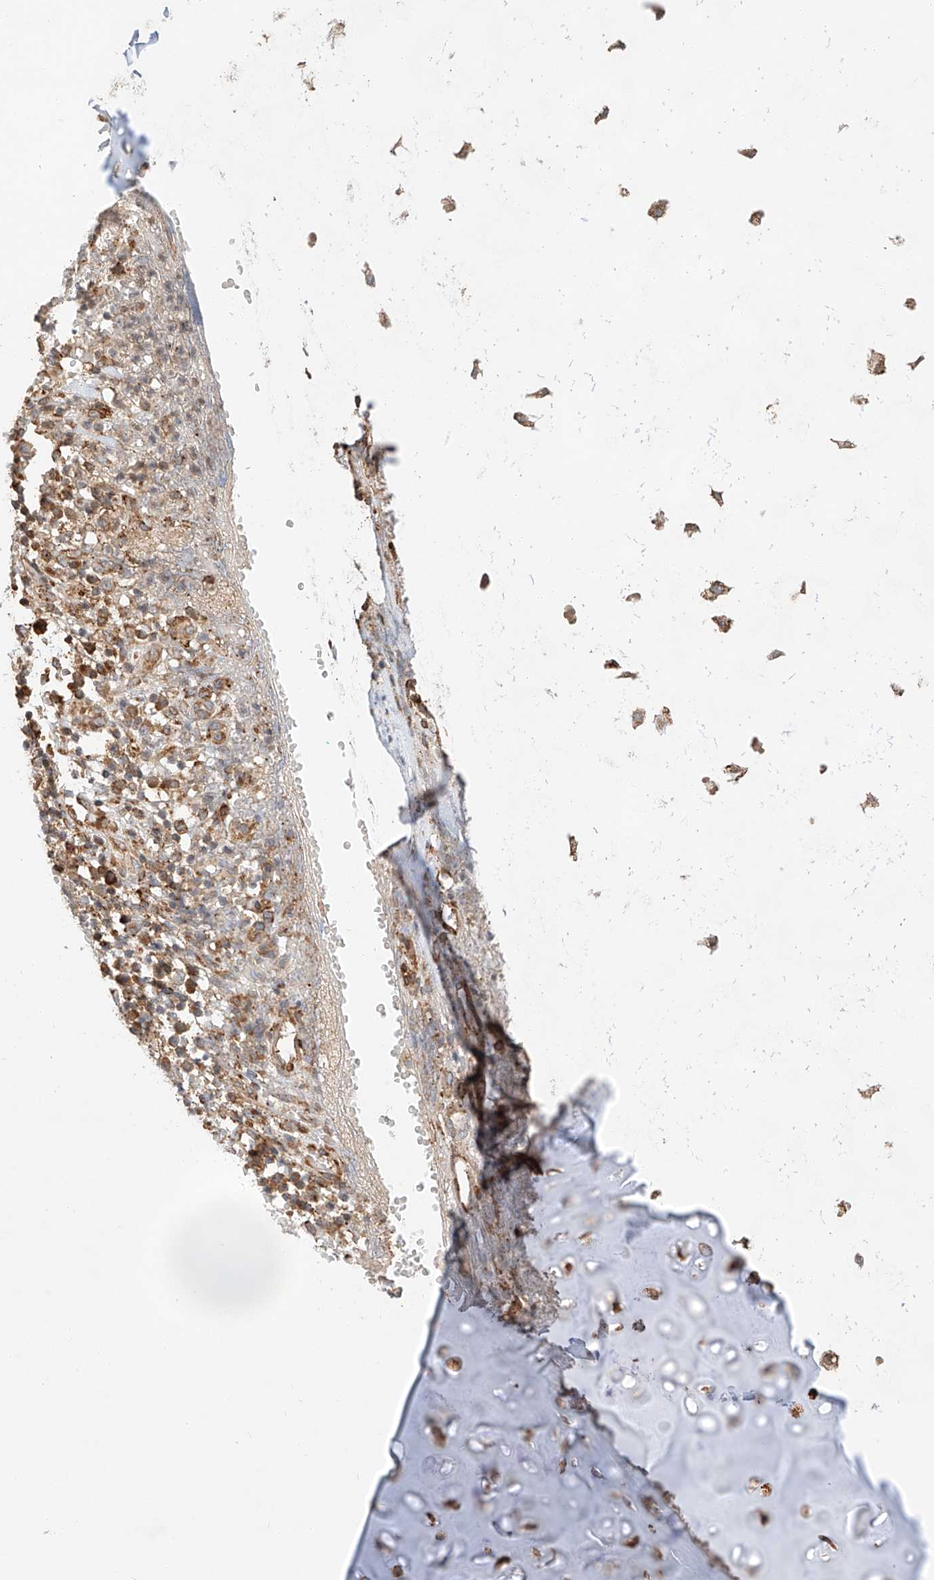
{"staining": {"intensity": "moderate", "quantity": "25%-75%", "location": "cytoplasmic/membranous"}, "tissue": "adipose tissue", "cell_type": "Adipocytes", "image_type": "normal", "snomed": [{"axis": "morphology", "description": "Normal tissue, NOS"}, {"axis": "morphology", "description": "Basal cell carcinoma"}, {"axis": "topography", "description": "Cartilage tissue"}, {"axis": "topography", "description": "Nasopharynx"}, {"axis": "topography", "description": "Oral tissue"}], "caption": "The histopathology image shows a brown stain indicating the presence of a protein in the cytoplasmic/membranous of adipocytes in adipose tissue.", "gene": "ZNF84", "patient": {"sex": "female", "age": 77}}